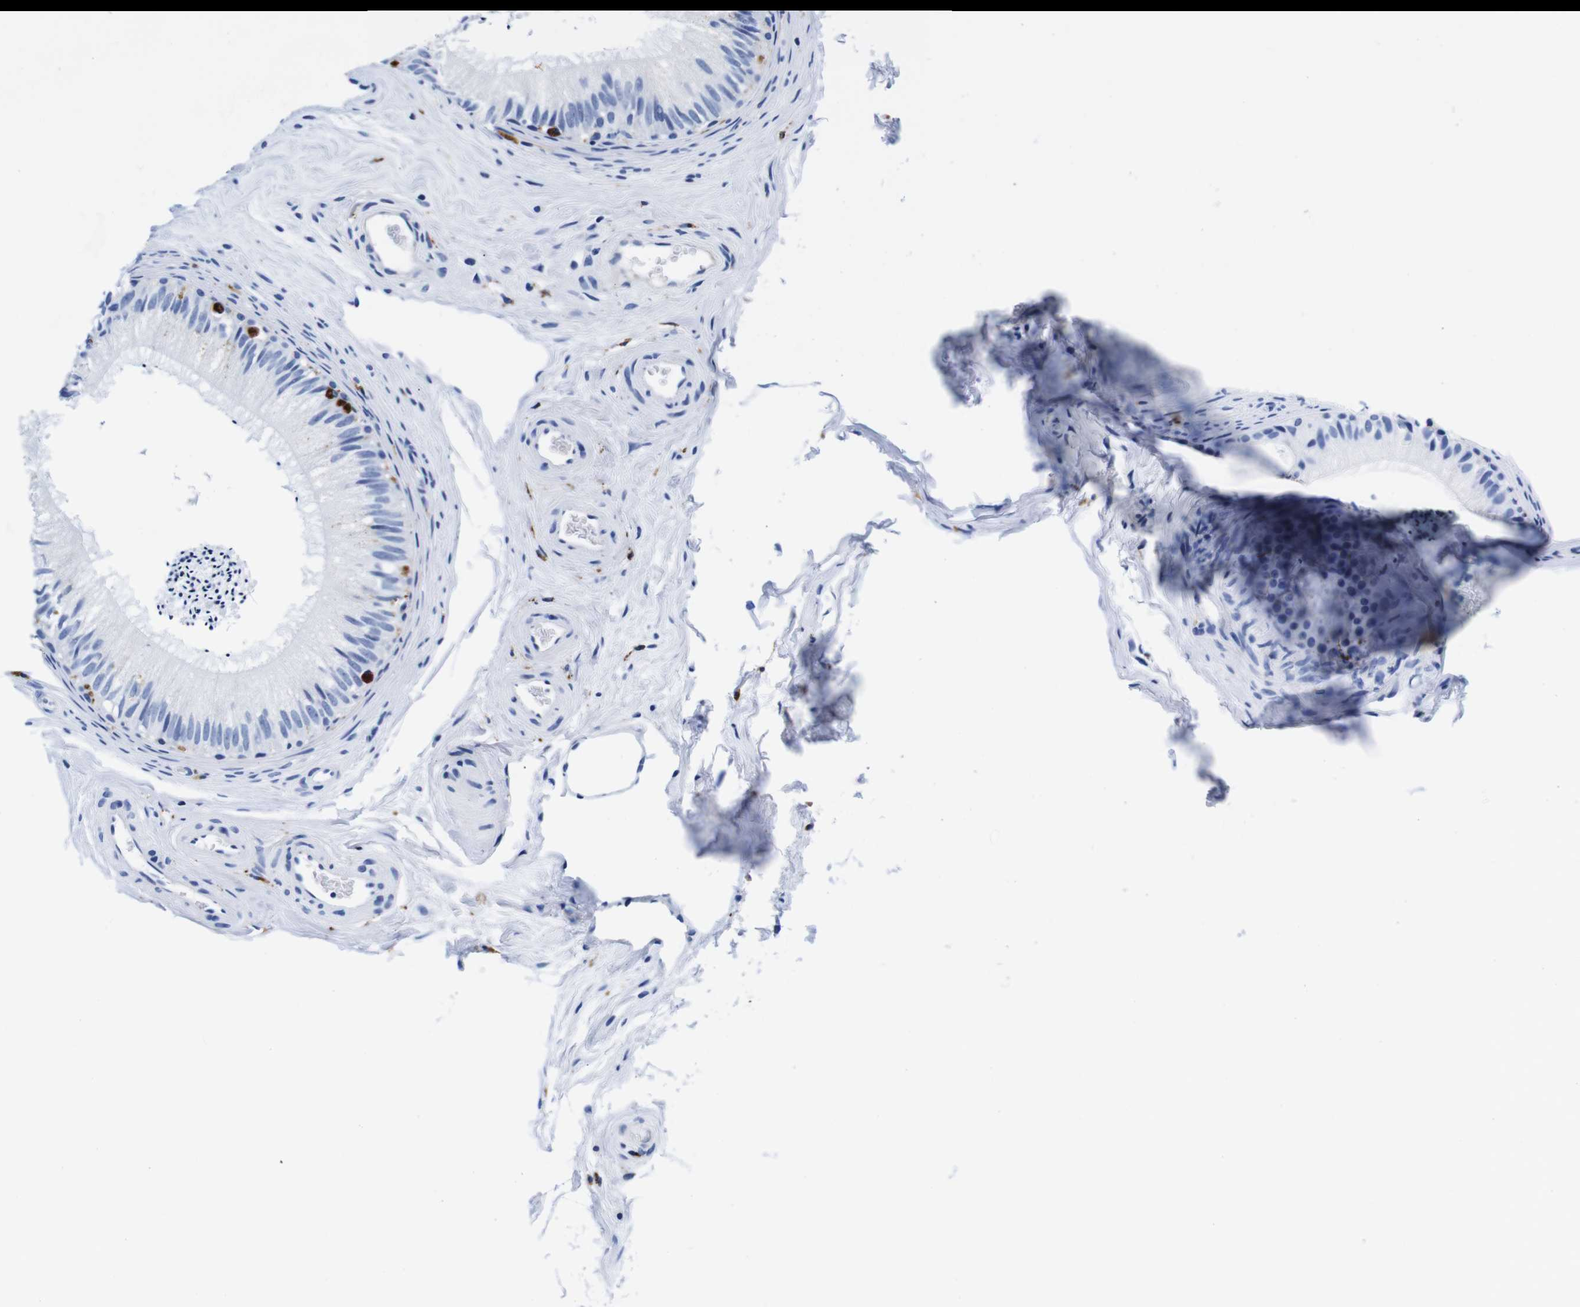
{"staining": {"intensity": "negative", "quantity": "none", "location": "none"}, "tissue": "epididymis", "cell_type": "Glandular cells", "image_type": "normal", "snomed": [{"axis": "morphology", "description": "Normal tissue, NOS"}, {"axis": "topography", "description": "Epididymis"}], "caption": "IHC photomicrograph of benign epididymis: human epididymis stained with DAB (3,3'-diaminobenzidine) exhibits no significant protein positivity in glandular cells.", "gene": "ENSG00000248993", "patient": {"sex": "male", "age": 56}}